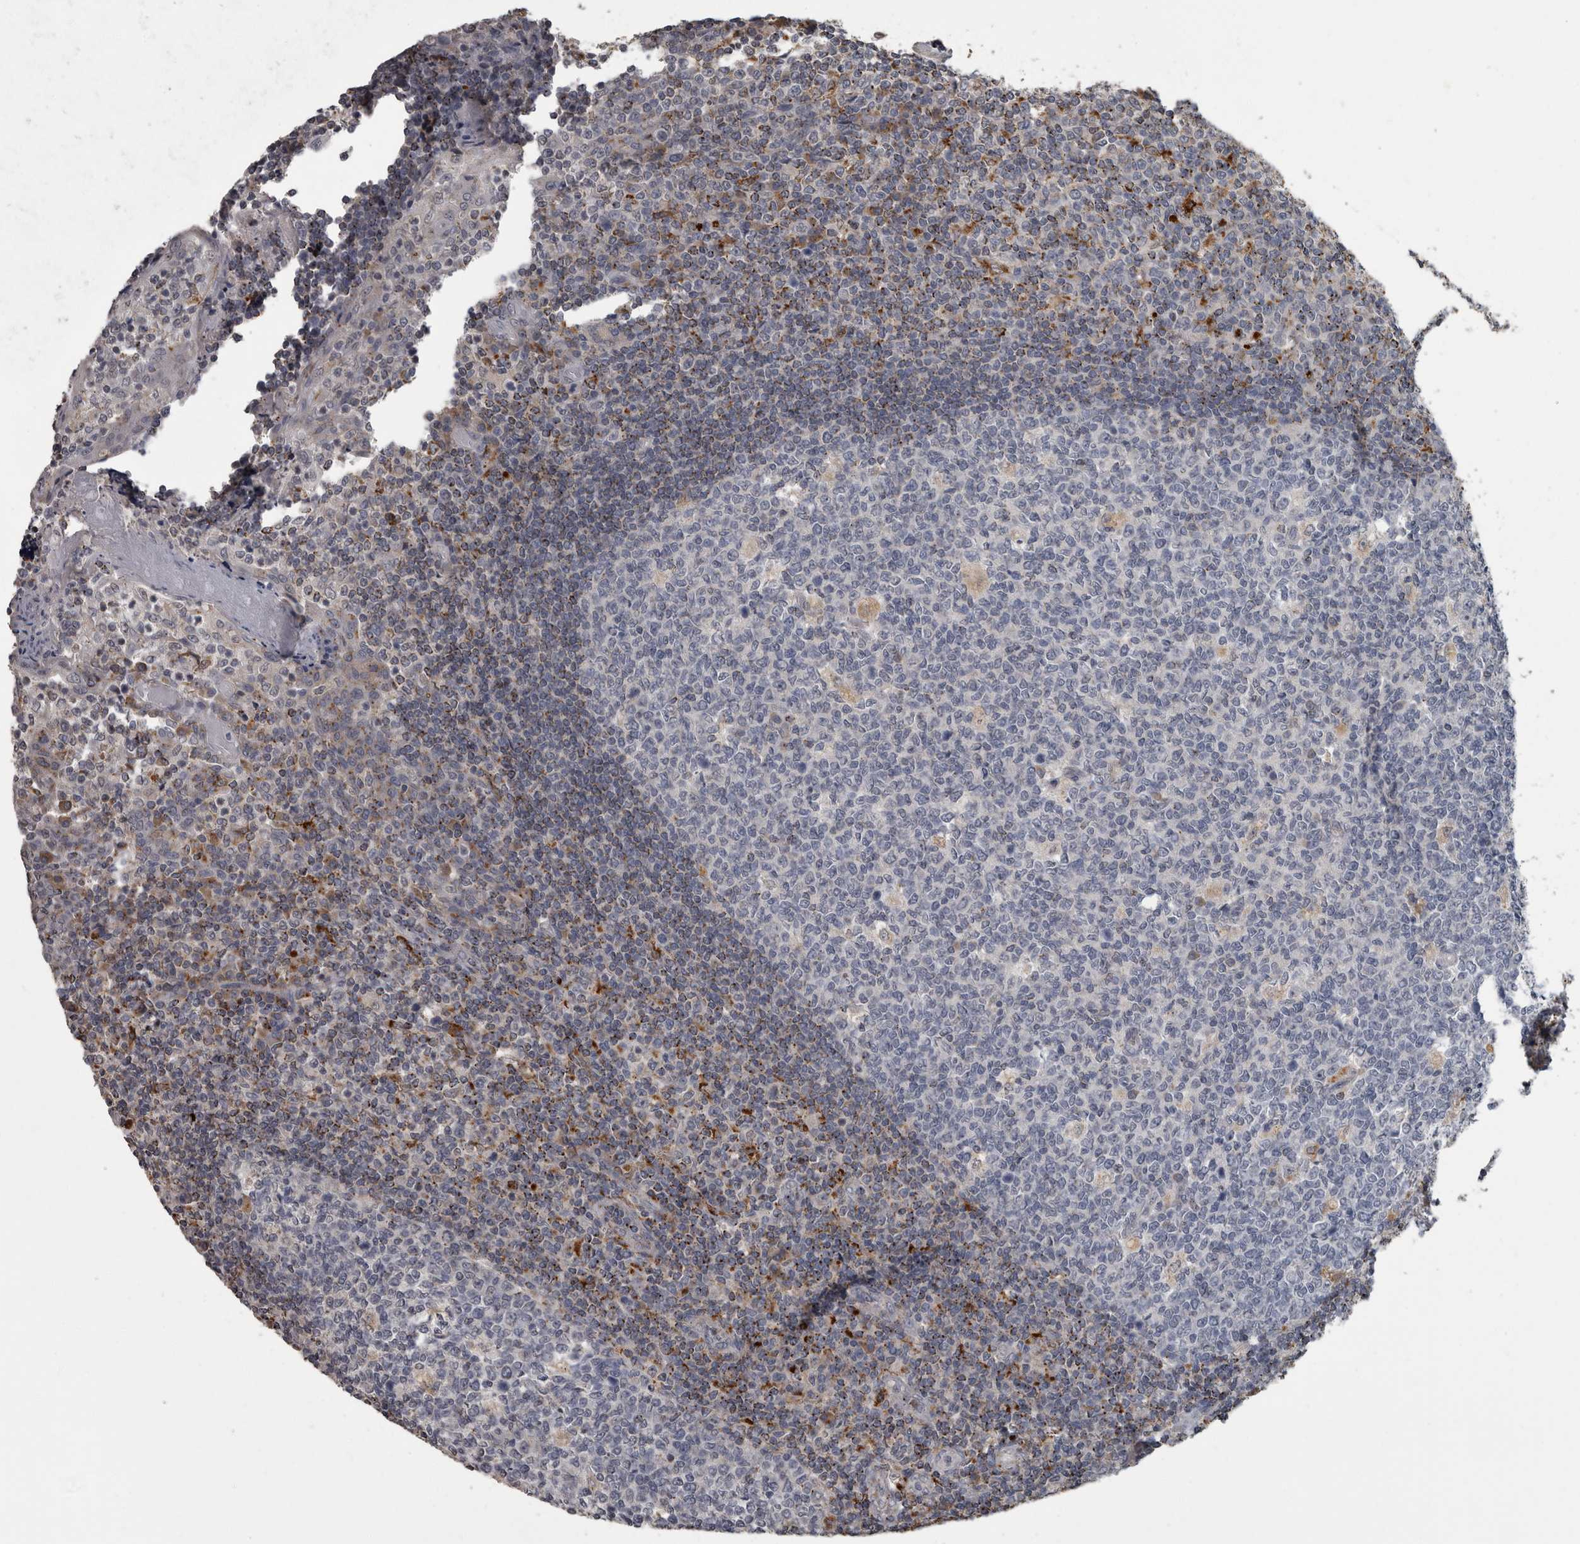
{"staining": {"intensity": "negative", "quantity": "none", "location": "none"}, "tissue": "tonsil", "cell_type": "Germinal center cells", "image_type": "normal", "snomed": [{"axis": "morphology", "description": "Normal tissue, NOS"}, {"axis": "topography", "description": "Tonsil"}], "caption": "IHC of unremarkable tonsil shows no positivity in germinal center cells. (DAB (3,3'-diaminobenzidine) immunohistochemistry (IHC), high magnification).", "gene": "NAAA", "patient": {"sex": "female", "age": 19}}